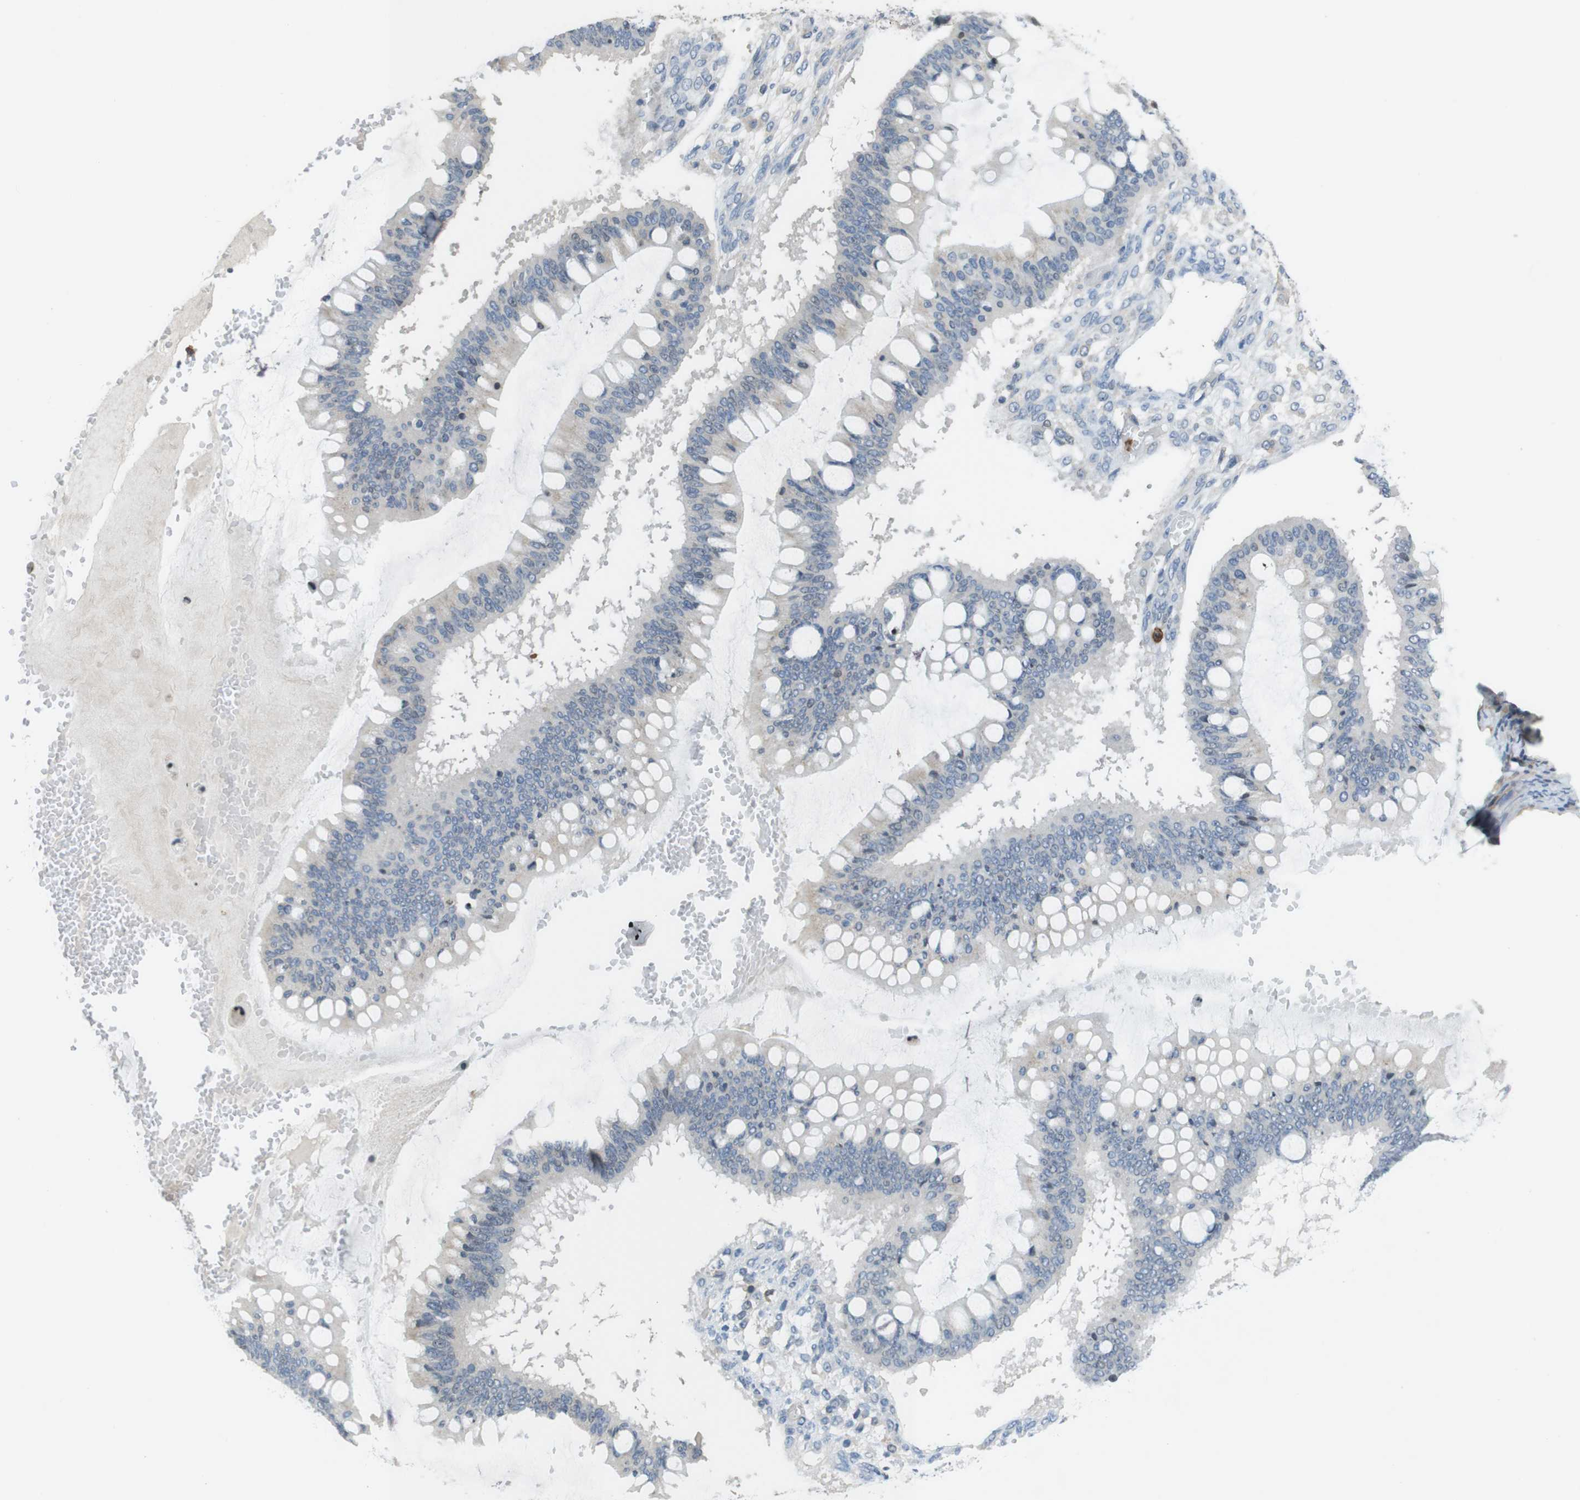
{"staining": {"intensity": "negative", "quantity": "none", "location": "none"}, "tissue": "ovarian cancer", "cell_type": "Tumor cells", "image_type": "cancer", "snomed": [{"axis": "morphology", "description": "Cystadenocarcinoma, mucinous, NOS"}, {"axis": "topography", "description": "Ovary"}], "caption": "IHC micrograph of ovarian cancer (mucinous cystadenocarcinoma) stained for a protein (brown), which demonstrates no expression in tumor cells. (DAB immunohistochemistry, high magnification).", "gene": "PCDH10", "patient": {"sex": "female", "age": 73}}